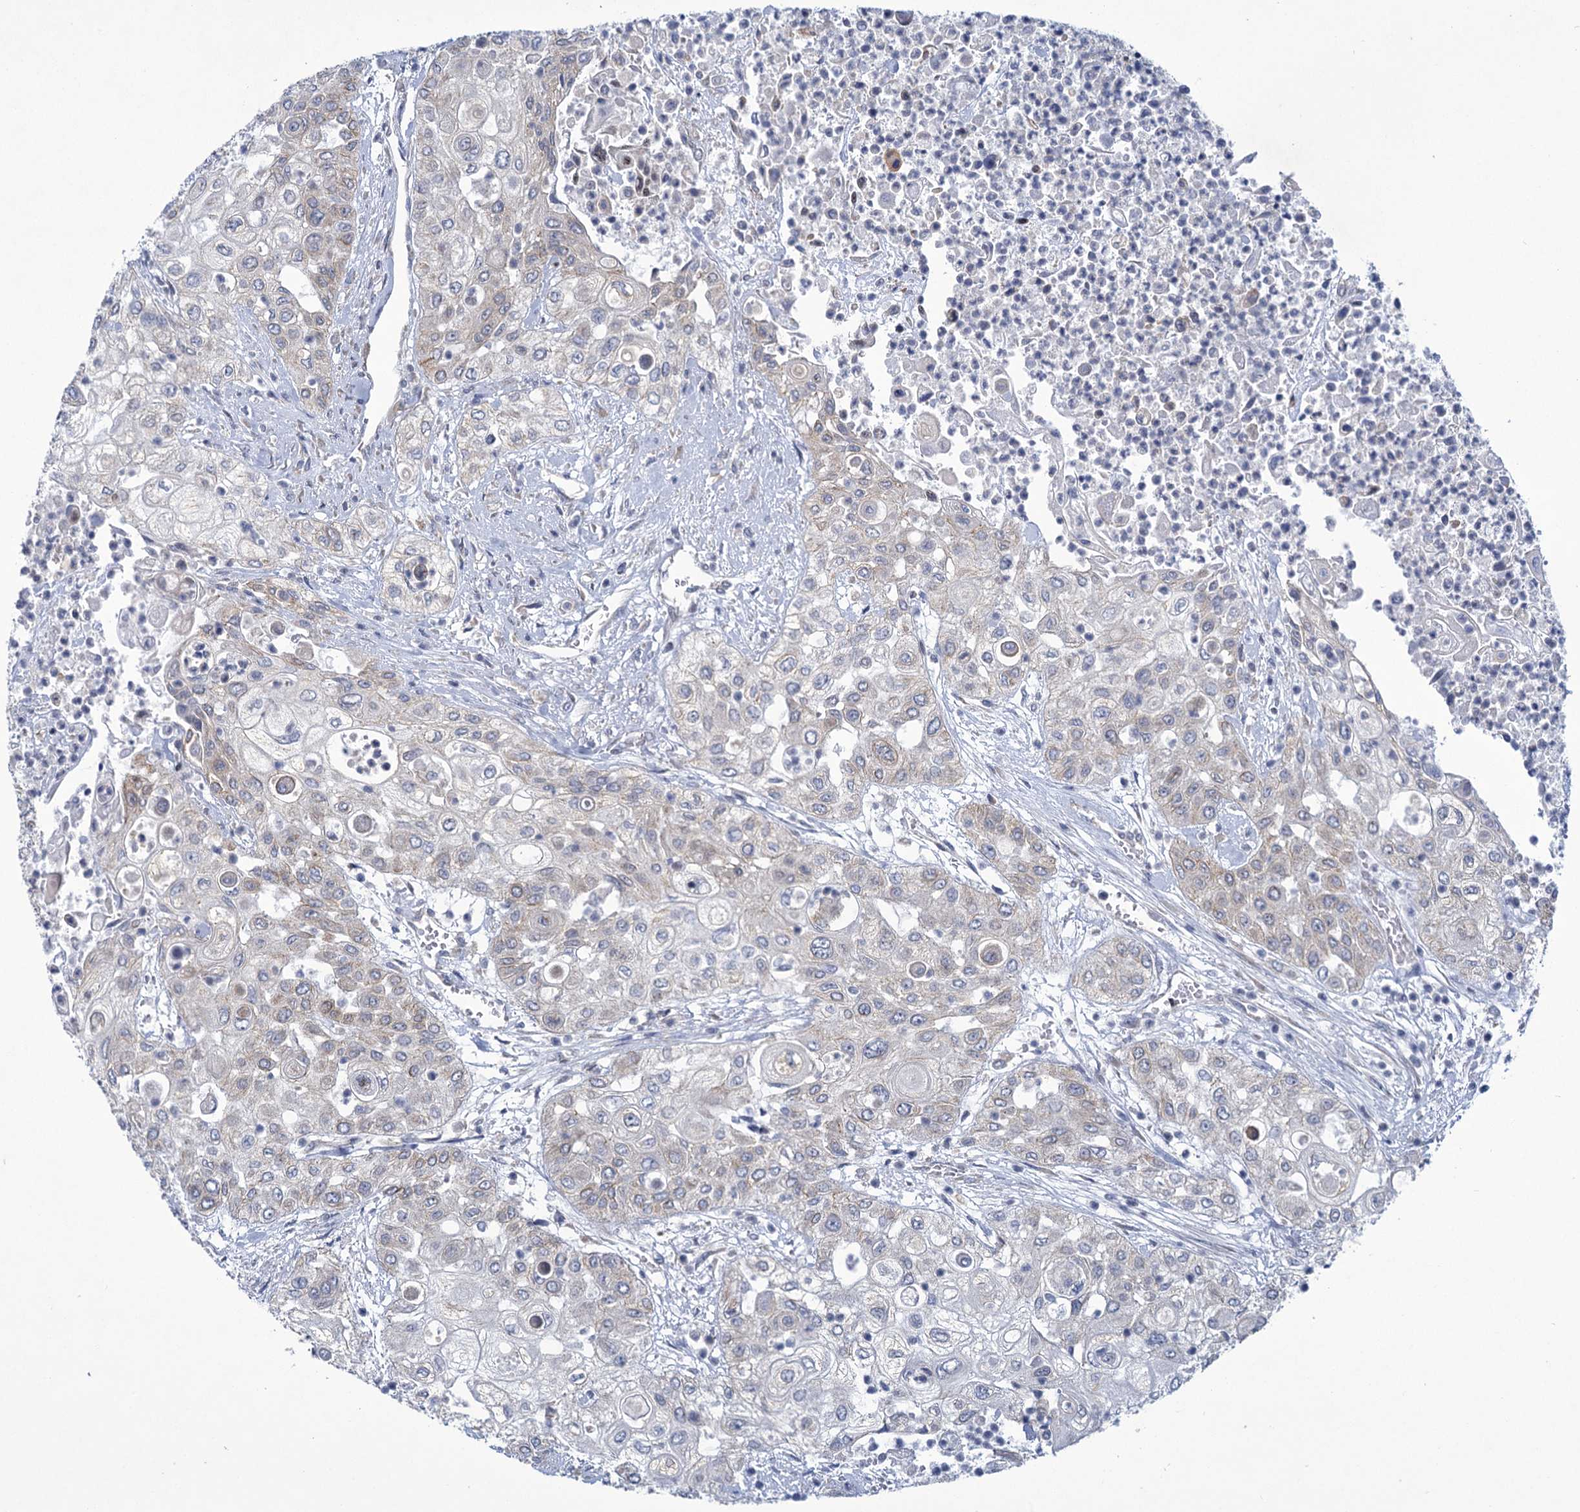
{"staining": {"intensity": "weak", "quantity": "<25%", "location": "cytoplasmic/membranous"}, "tissue": "urothelial cancer", "cell_type": "Tumor cells", "image_type": "cancer", "snomed": [{"axis": "morphology", "description": "Urothelial carcinoma, High grade"}, {"axis": "topography", "description": "Urinary bladder"}], "caption": "The immunohistochemistry (IHC) micrograph has no significant positivity in tumor cells of urothelial carcinoma (high-grade) tissue. (Immunohistochemistry, brightfield microscopy, high magnification).", "gene": "MBLAC2", "patient": {"sex": "female", "age": 79}}